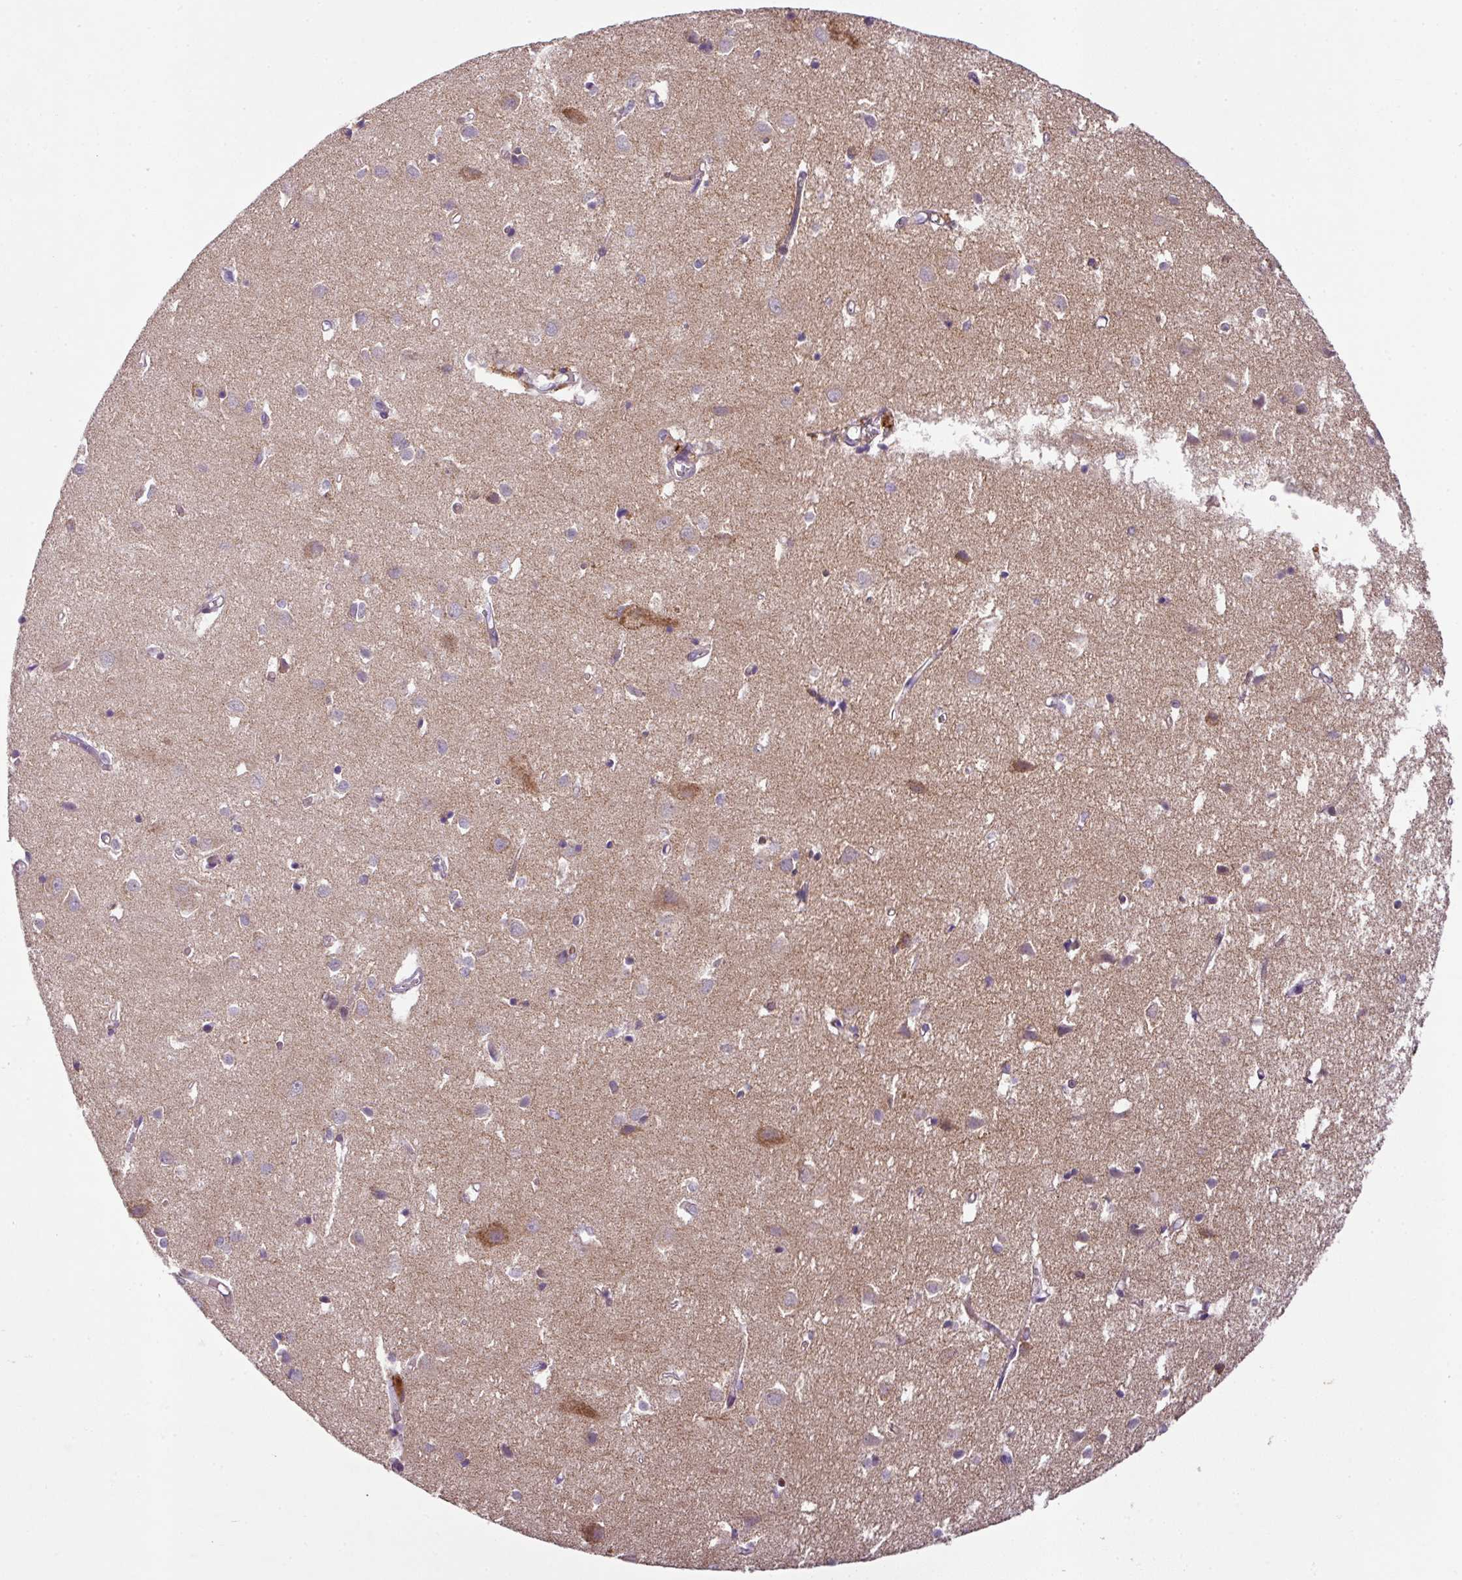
{"staining": {"intensity": "moderate", "quantity": ">75%", "location": "cytoplasmic/membranous"}, "tissue": "cerebral cortex", "cell_type": "Endothelial cells", "image_type": "normal", "snomed": [{"axis": "morphology", "description": "Normal tissue, NOS"}, {"axis": "topography", "description": "Cerebral cortex"}], "caption": "Moderate cytoplasmic/membranous expression is present in about >75% of endothelial cells in benign cerebral cortex.", "gene": "ZNF513", "patient": {"sex": "male", "age": 70}}